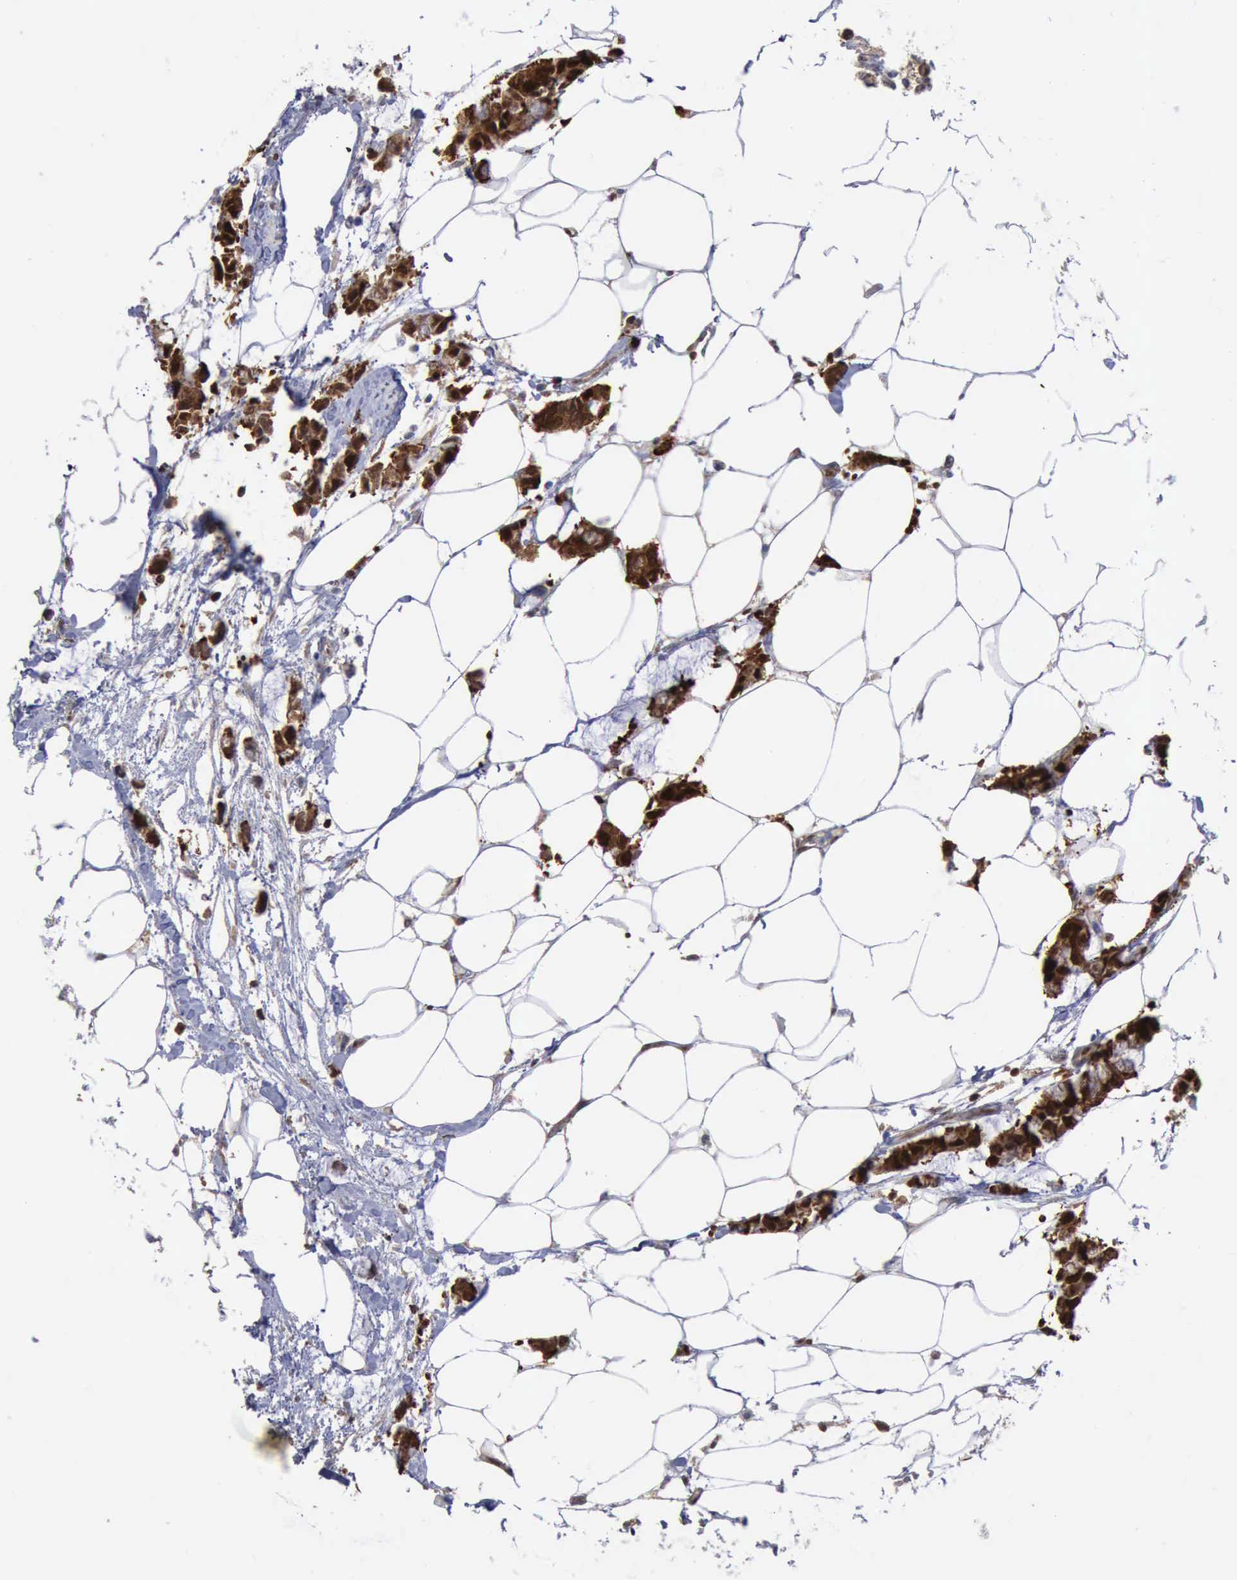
{"staining": {"intensity": "strong", "quantity": ">75%", "location": "cytoplasmic/membranous,nuclear"}, "tissue": "colorectal cancer", "cell_type": "Tumor cells", "image_type": "cancer", "snomed": [{"axis": "morphology", "description": "Normal tissue, NOS"}, {"axis": "morphology", "description": "Adenocarcinoma, NOS"}, {"axis": "topography", "description": "Colon"}, {"axis": "topography", "description": "Peripheral nerve tissue"}], "caption": "Immunohistochemical staining of human colorectal adenocarcinoma exhibits high levels of strong cytoplasmic/membranous and nuclear expression in about >75% of tumor cells. (brown staining indicates protein expression, while blue staining denotes nuclei).", "gene": "PDCD4", "patient": {"sex": "male", "age": 14}}